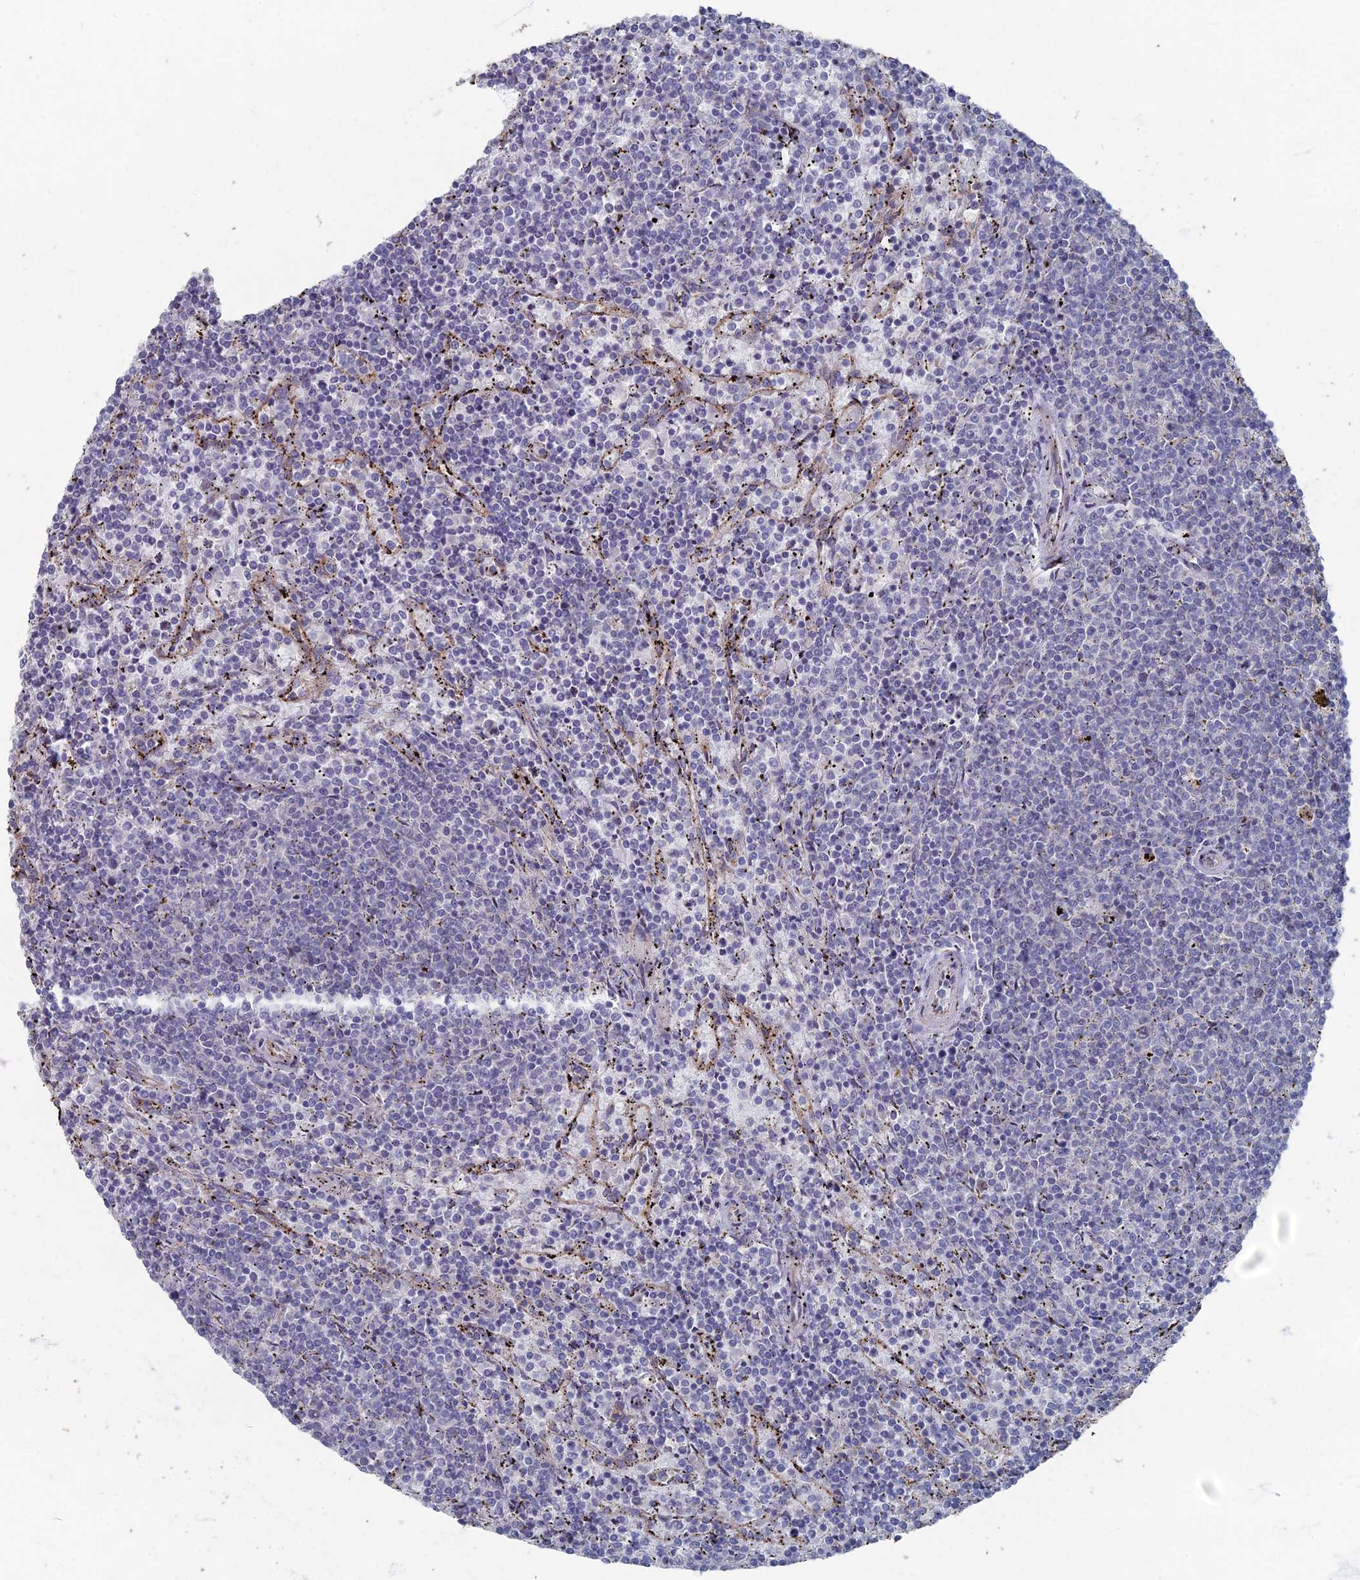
{"staining": {"intensity": "negative", "quantity": "none", "location": "none"}, "tissue": "lymphoma", "cell_type": "Tumor cells", "image_type": "cancer", "snomed": [{"axis": "morphology", "description": "Malignant lymphoma, non-Hodgkin's type, Low grade"}, {"axis": "topography", "description": "Spleen"}], "caption": "This is a photomicrograph of immunohistochemistry (IHC) staining of lymphoma, which shows no positivity in tumor cells.", "gene": "TMEM128", "patient": {"sex": "female", "age": 50}}